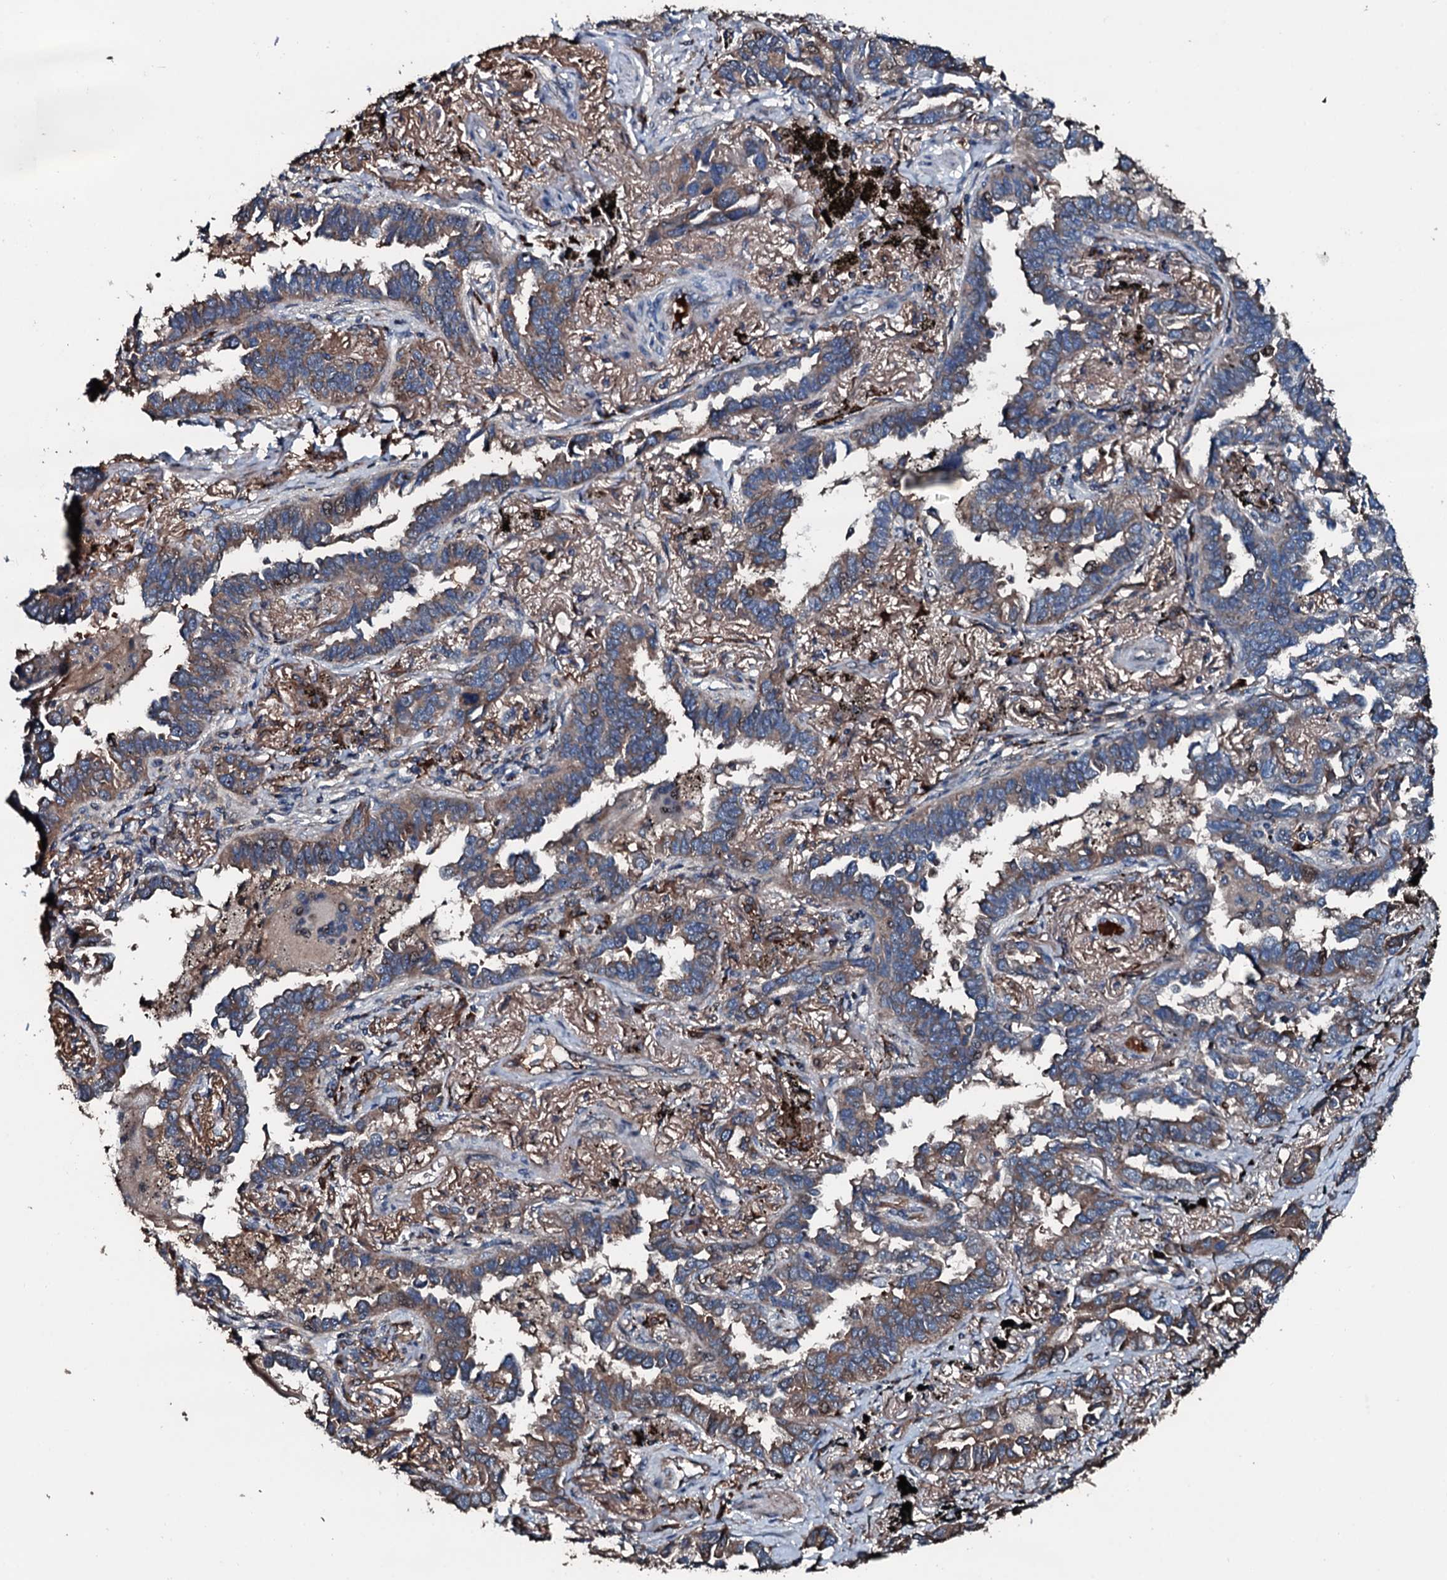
{"staining": {"intensity": "moderate", "quantity": ">75%", "location": "cytoplasmic/membranous"}, "tissue": "lung cancer", "cell_type": "Tumor cells", "image_type": "cancer", "snomed": [{"axis": "morphology", "description": "Adenocarcinoma, NOS"}, {"axis": "topography", "description": "Lung"}], "caption": "Tumor cells exhibit moderate cytoplasmic/membranous positivity in about >75% of cells in adenocarcinoma (lung).", "gene": "AARS1", "patient": {"sex": "male", "age": 67}}